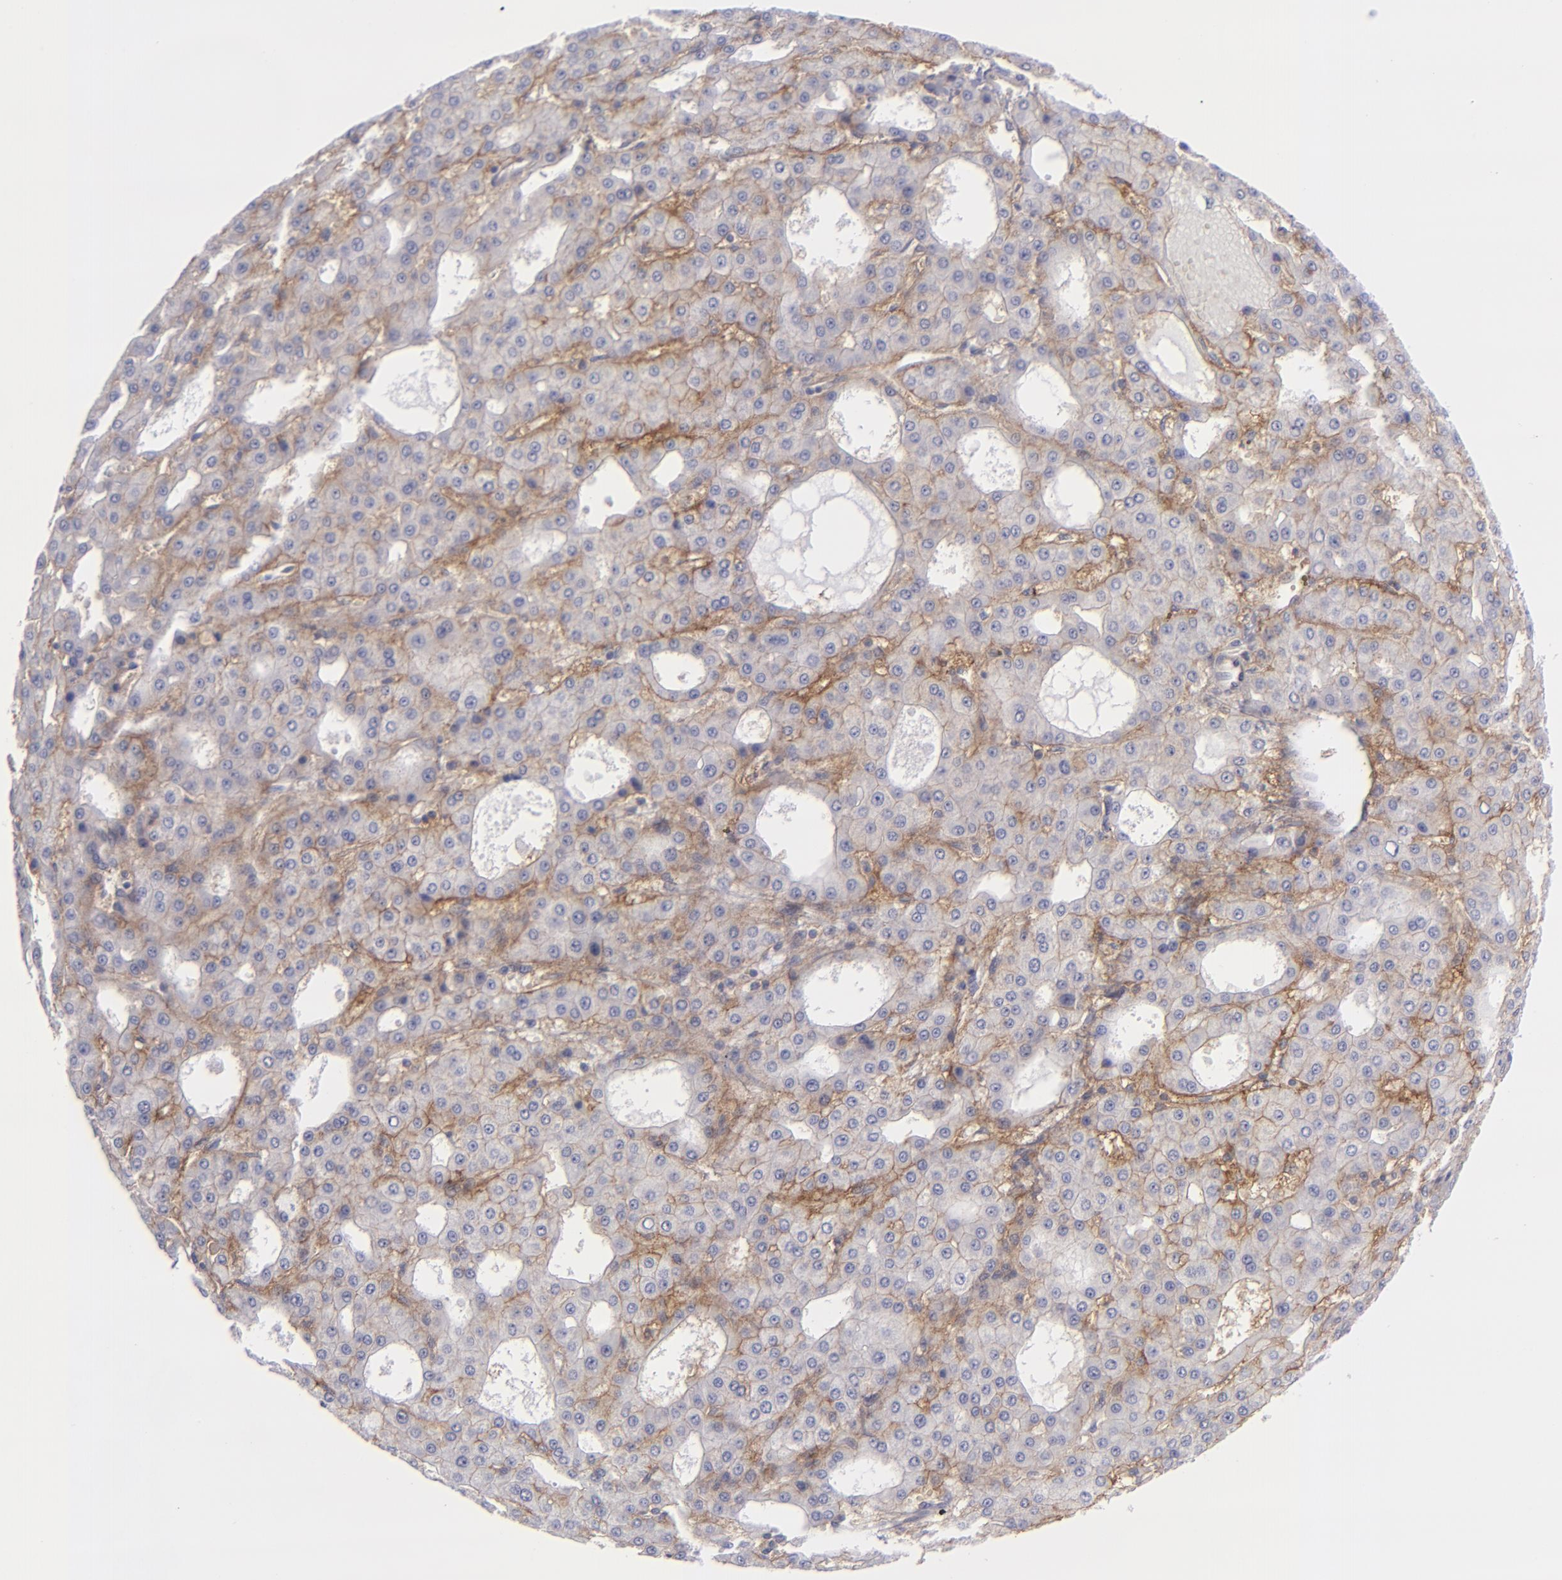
{"staining": {"intensity": "weak", "quantity": "<25%", "location": "cytoplasmic/membranous"}, "tissue": "liver cancer", "cell_type": "Tumor cells", "image_type": "cancer", "snomed": [{"axis": "morphology", "description": "Carcinoma, Hepatocellular, NOS"}, {"axis": "topography", "description": "Liver"}], "caption": "Tumor cells show no significant expression in hepatocellular carcinoma (liver). (Stains: DAB (3,3'-diaminobenzidine) IHC with hematoxylin counter stain, Microscopy: brightfield microscopy at high magnification).", "gene": "BSG", "patient": {"sex": "male", "age": 47}}